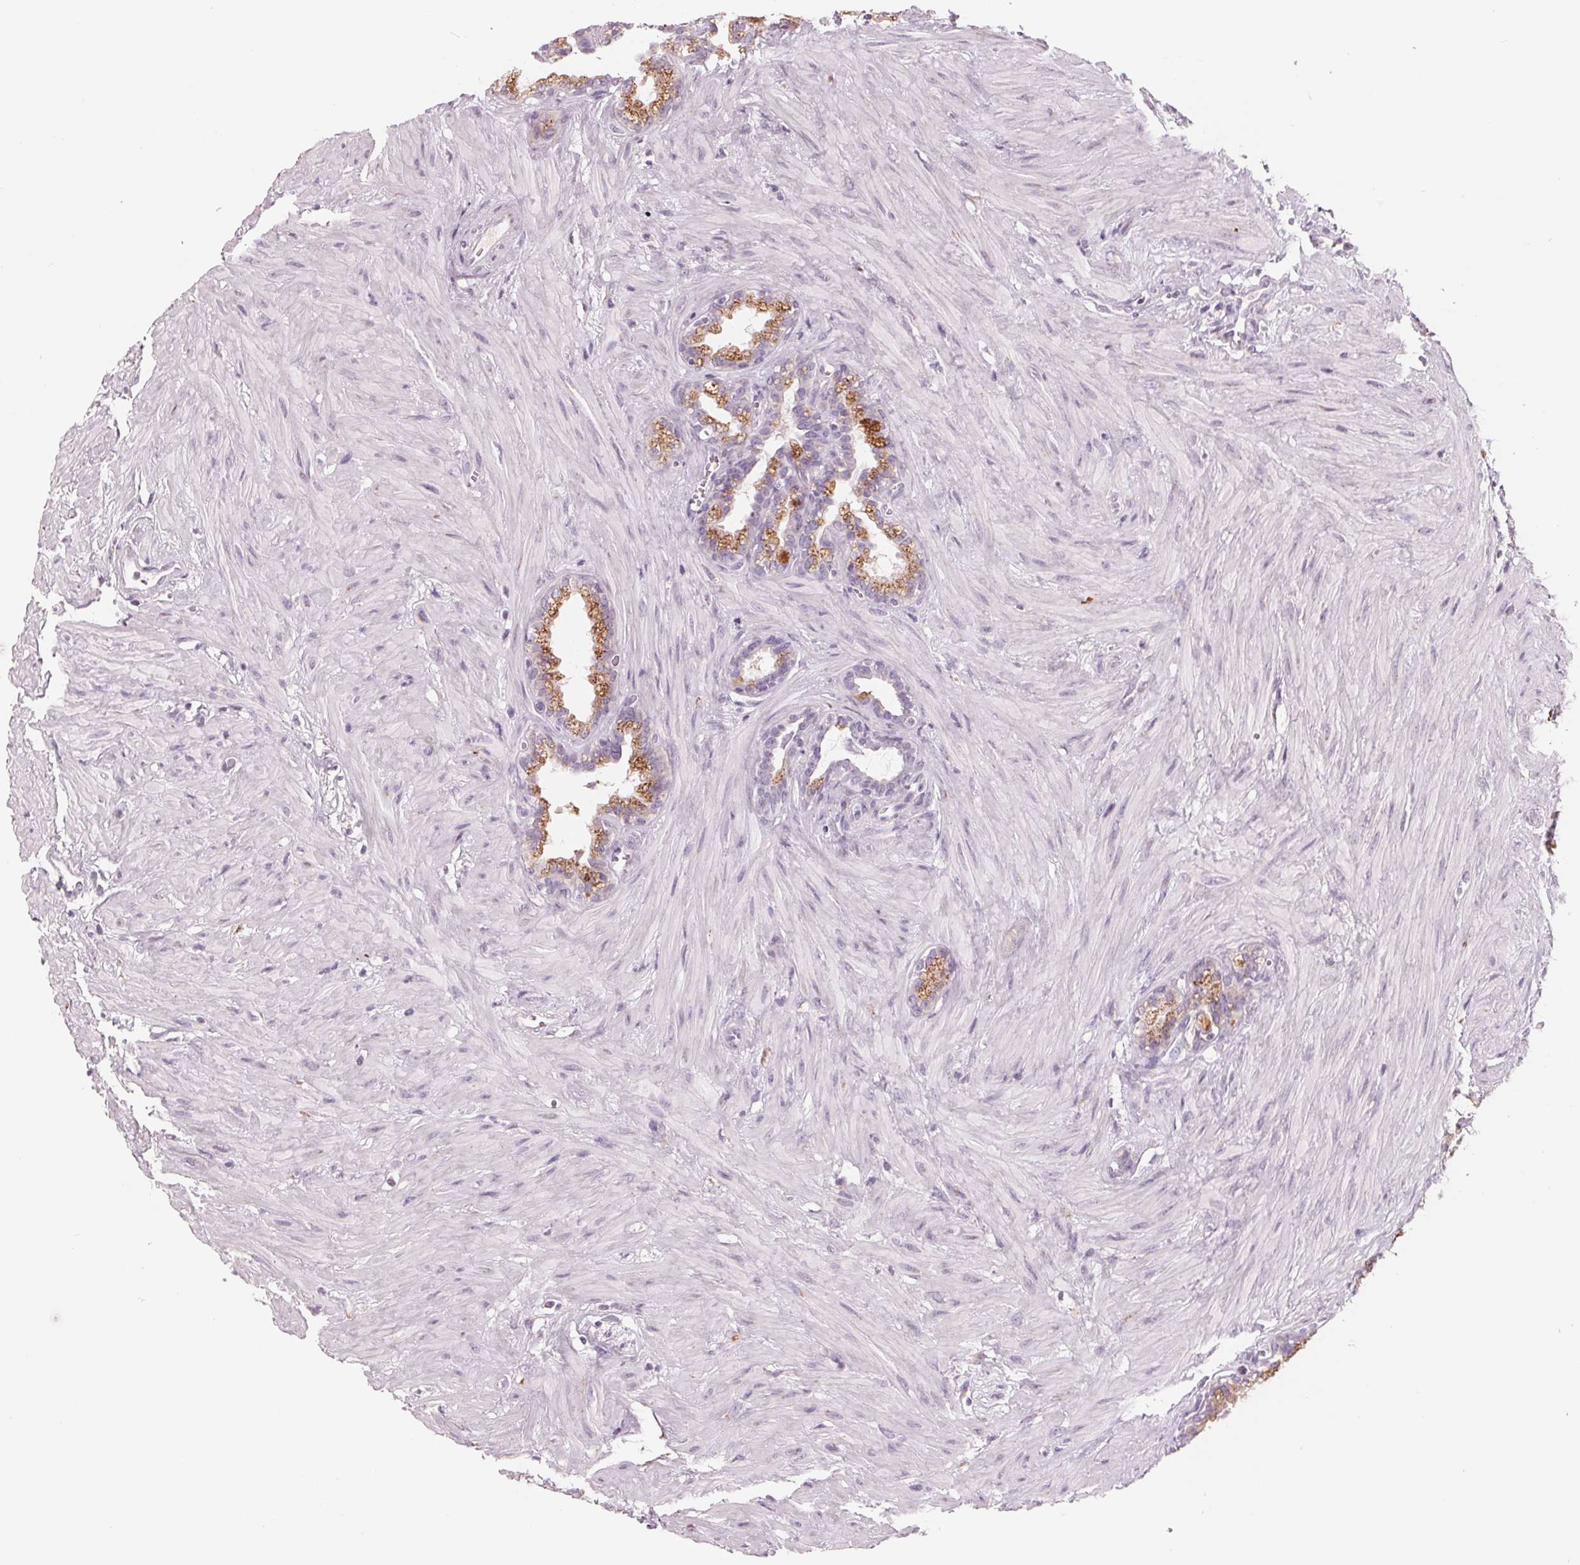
{"staining": {"intensity": "moderate", "quantity": ">75%", "location": "cytoplasmic/membranous"}, "tissue": "seminal vesicle", "cell_type": "Glandular cells", "image_type": "normal", "snomed": [{"axis": "morphology", "description": "Normal tissue, NOS"}, {"axis": "topography", "description": "Seminal veicle"}], "caption": "Human seminal vesicle stained with a protein marker demonstrates moderate staining in glandular cells.", "gene": "IL9R", "patient": {"sex": "male", "age": 76}}